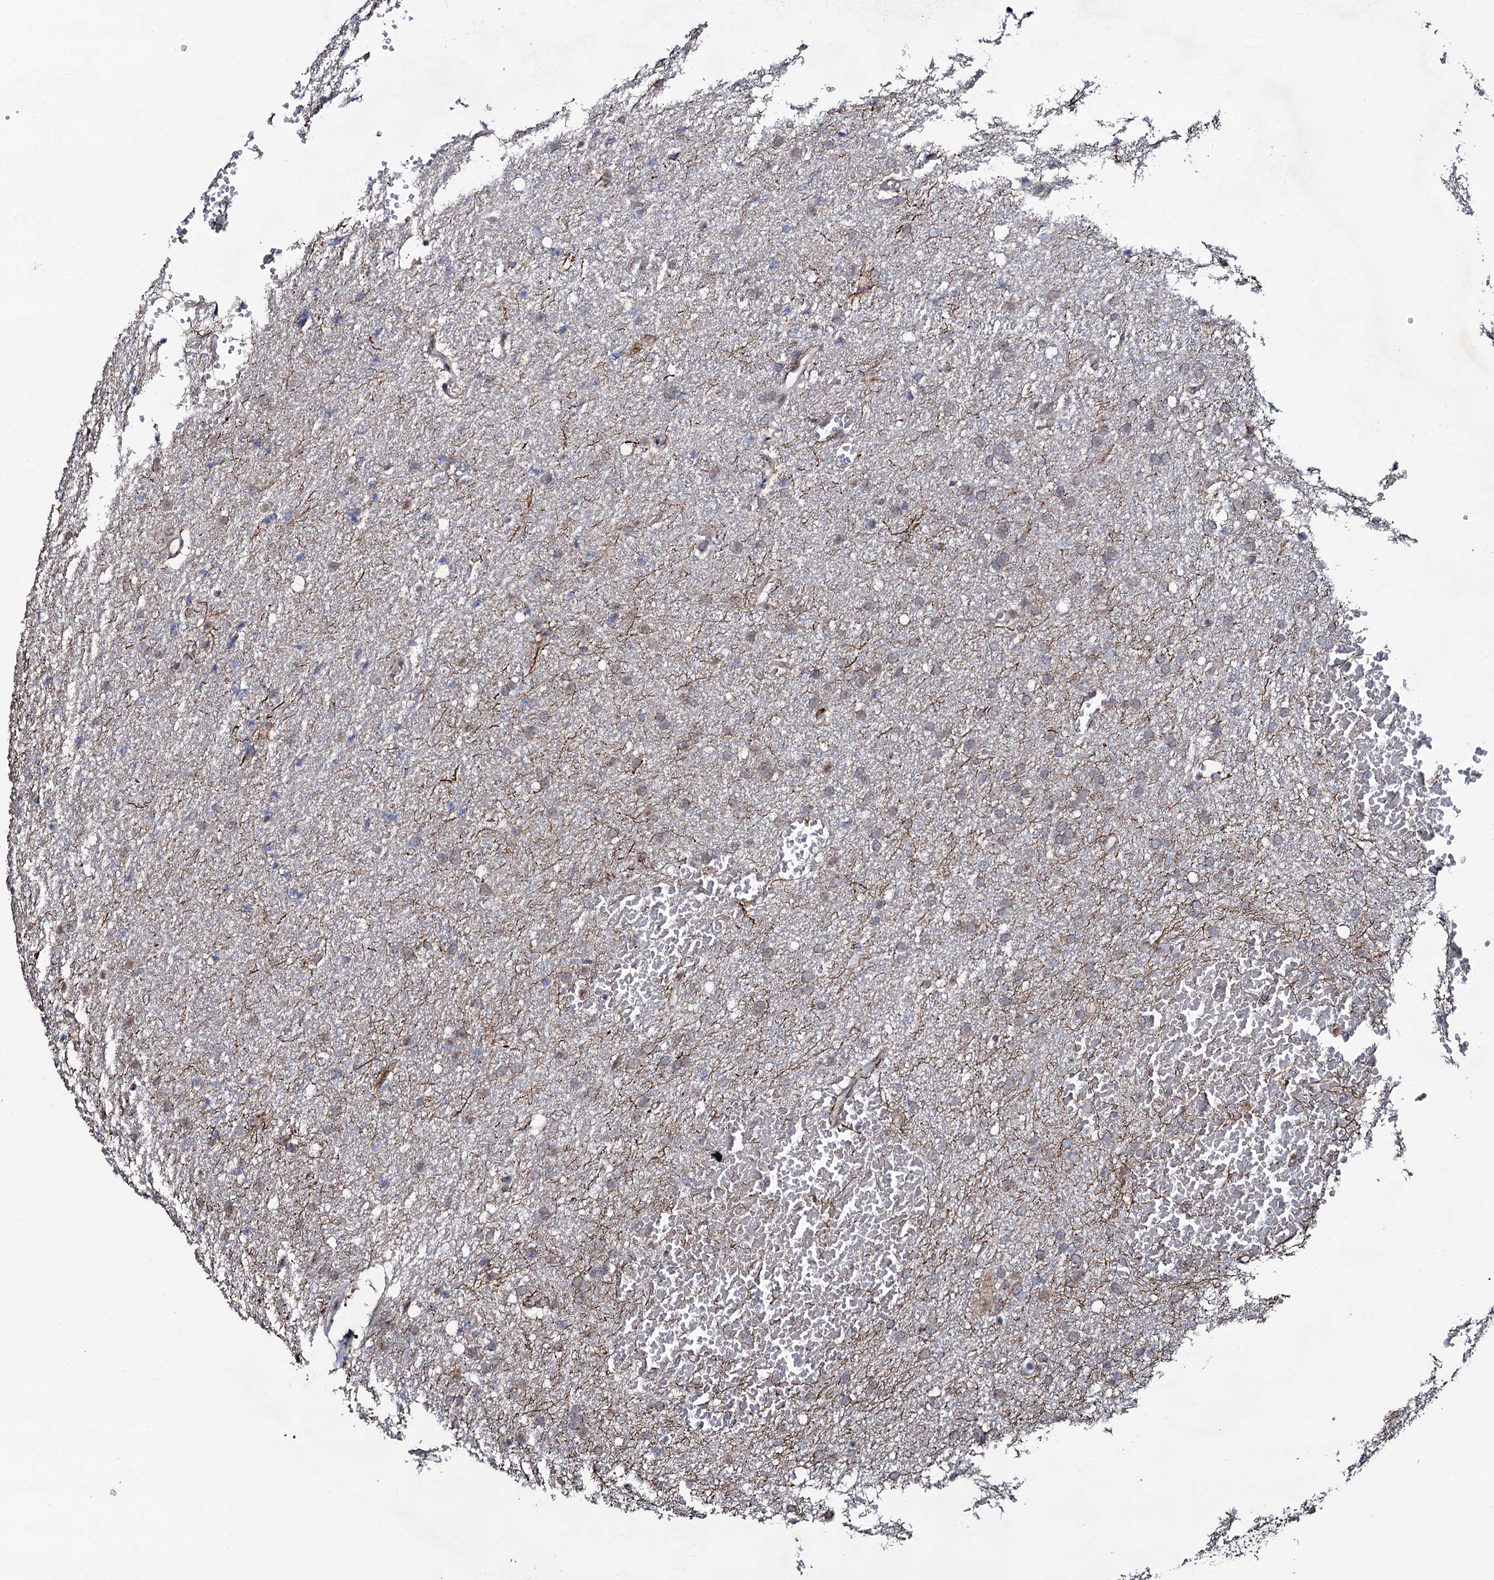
{"staining": {"intensity": "weak", "quantity": ">75%", "location": "cytoplasmic/membranous"}, "tissue": "glioma", "cell_type": "Tumor cells", "image_type": "cancer", "snomed": [{"axis": "morphology", "description": "Glioma, malignant, High grade"}, {"axis": "topography", "description": "Cerebral cortex"}], "caption": "Protein analysis of malignant high-grade glioma tissue reveals weak cytoplasmic/membranous expression in approximately >75% of tumor cells. The protein of interest is shown in brown color, while the nuclei are stained blue.", "gene": "COG6", "patient": {"sex": "female", "age": 36}}